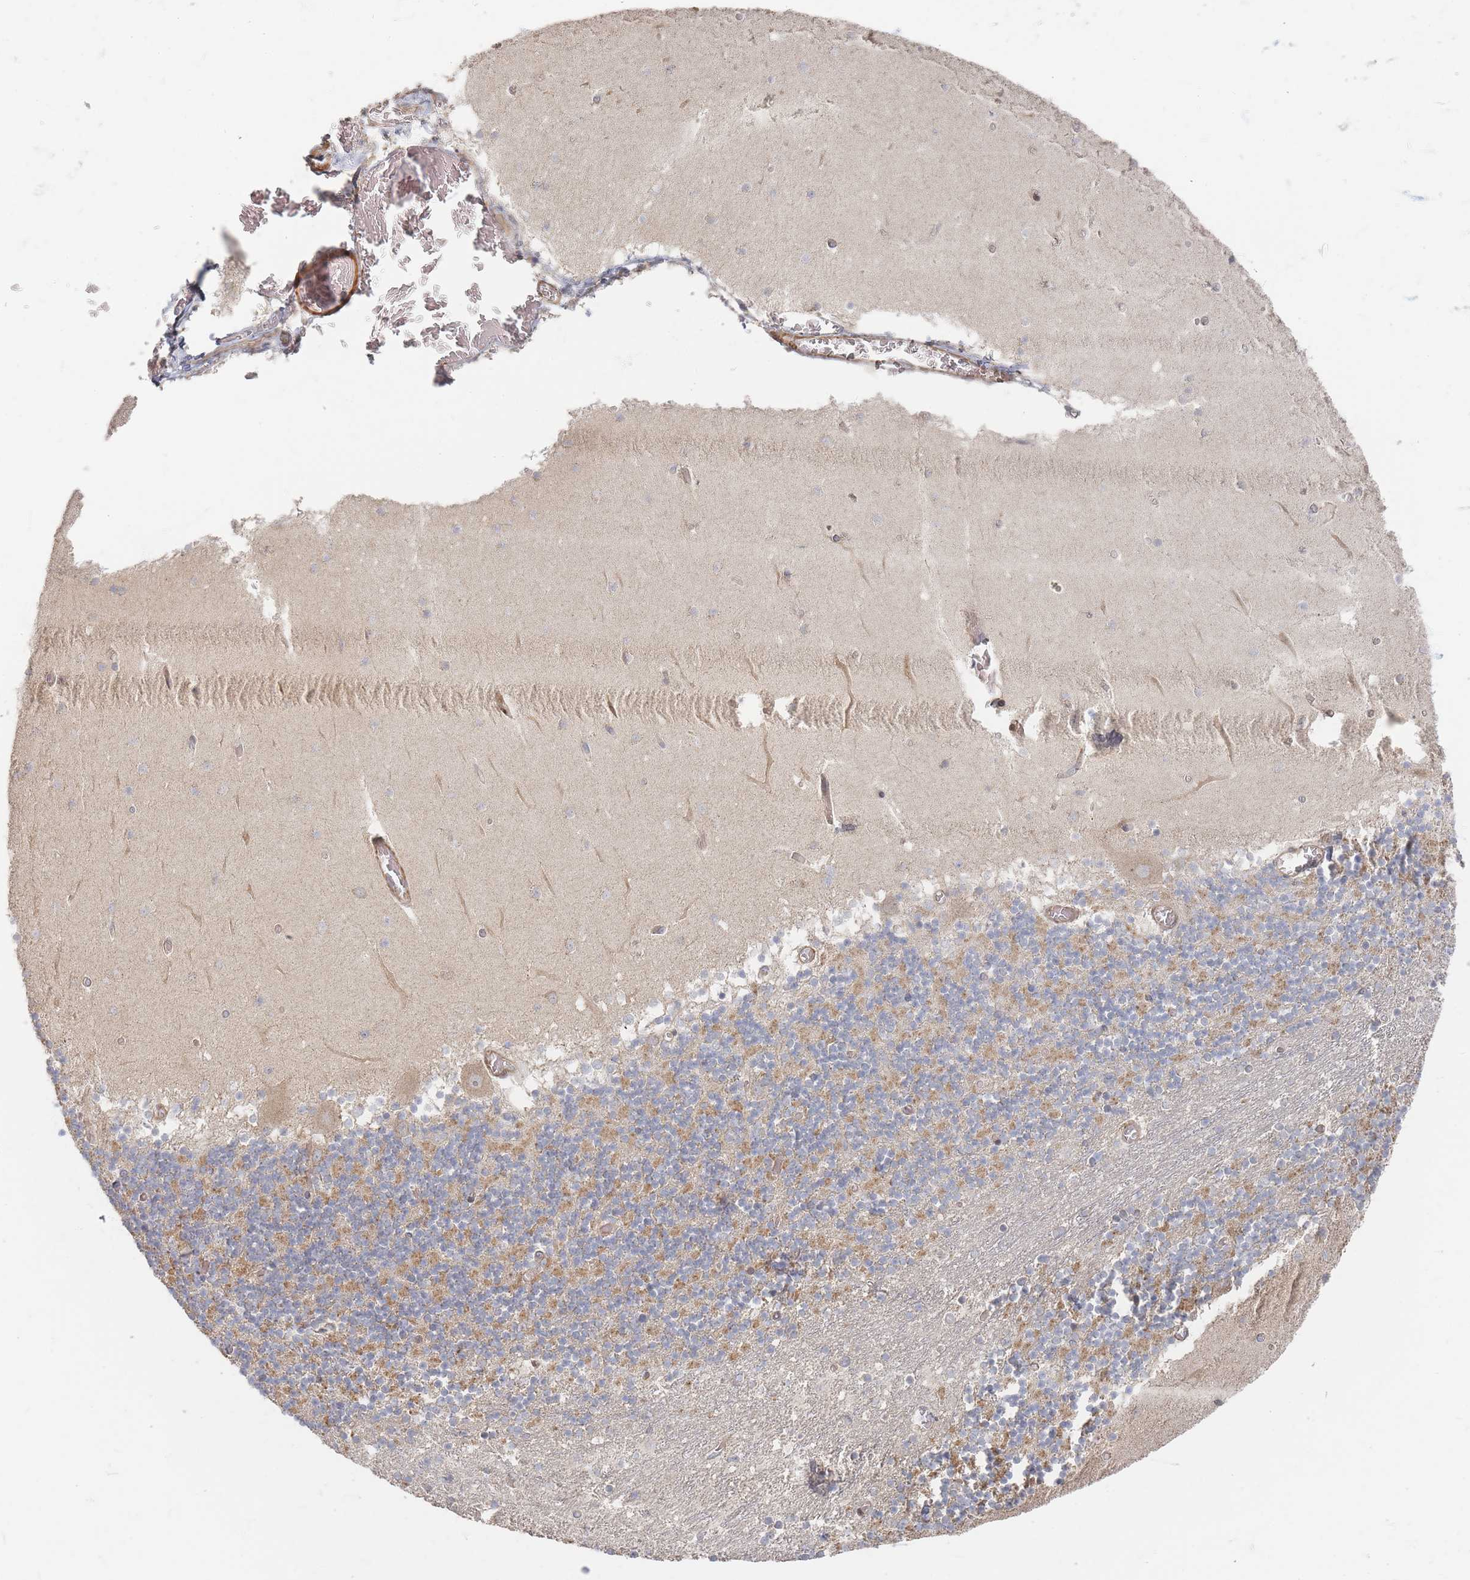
{"staining": {"intensity": "weak", "quantity": "25%-75%", "location": "cytoplasmic/membranous"}, "tissue": "cerebellum", "cell_type": "Cells in granular layer", "image_type": "normal", "snomed": [{"axis": "morphology", "description": "Normal tissue, NOS"}, {"axis": "topography", "description": "Cerebellum"}], "caption": "DAB immunohistochemical staining of normal human cerebellum displays weak cytoplasmic/membranous protein staining in approximately 25%-75% of cells in granular layer.", "gene": "GLE1", "patient": {"sex": "female", "age": 28}}